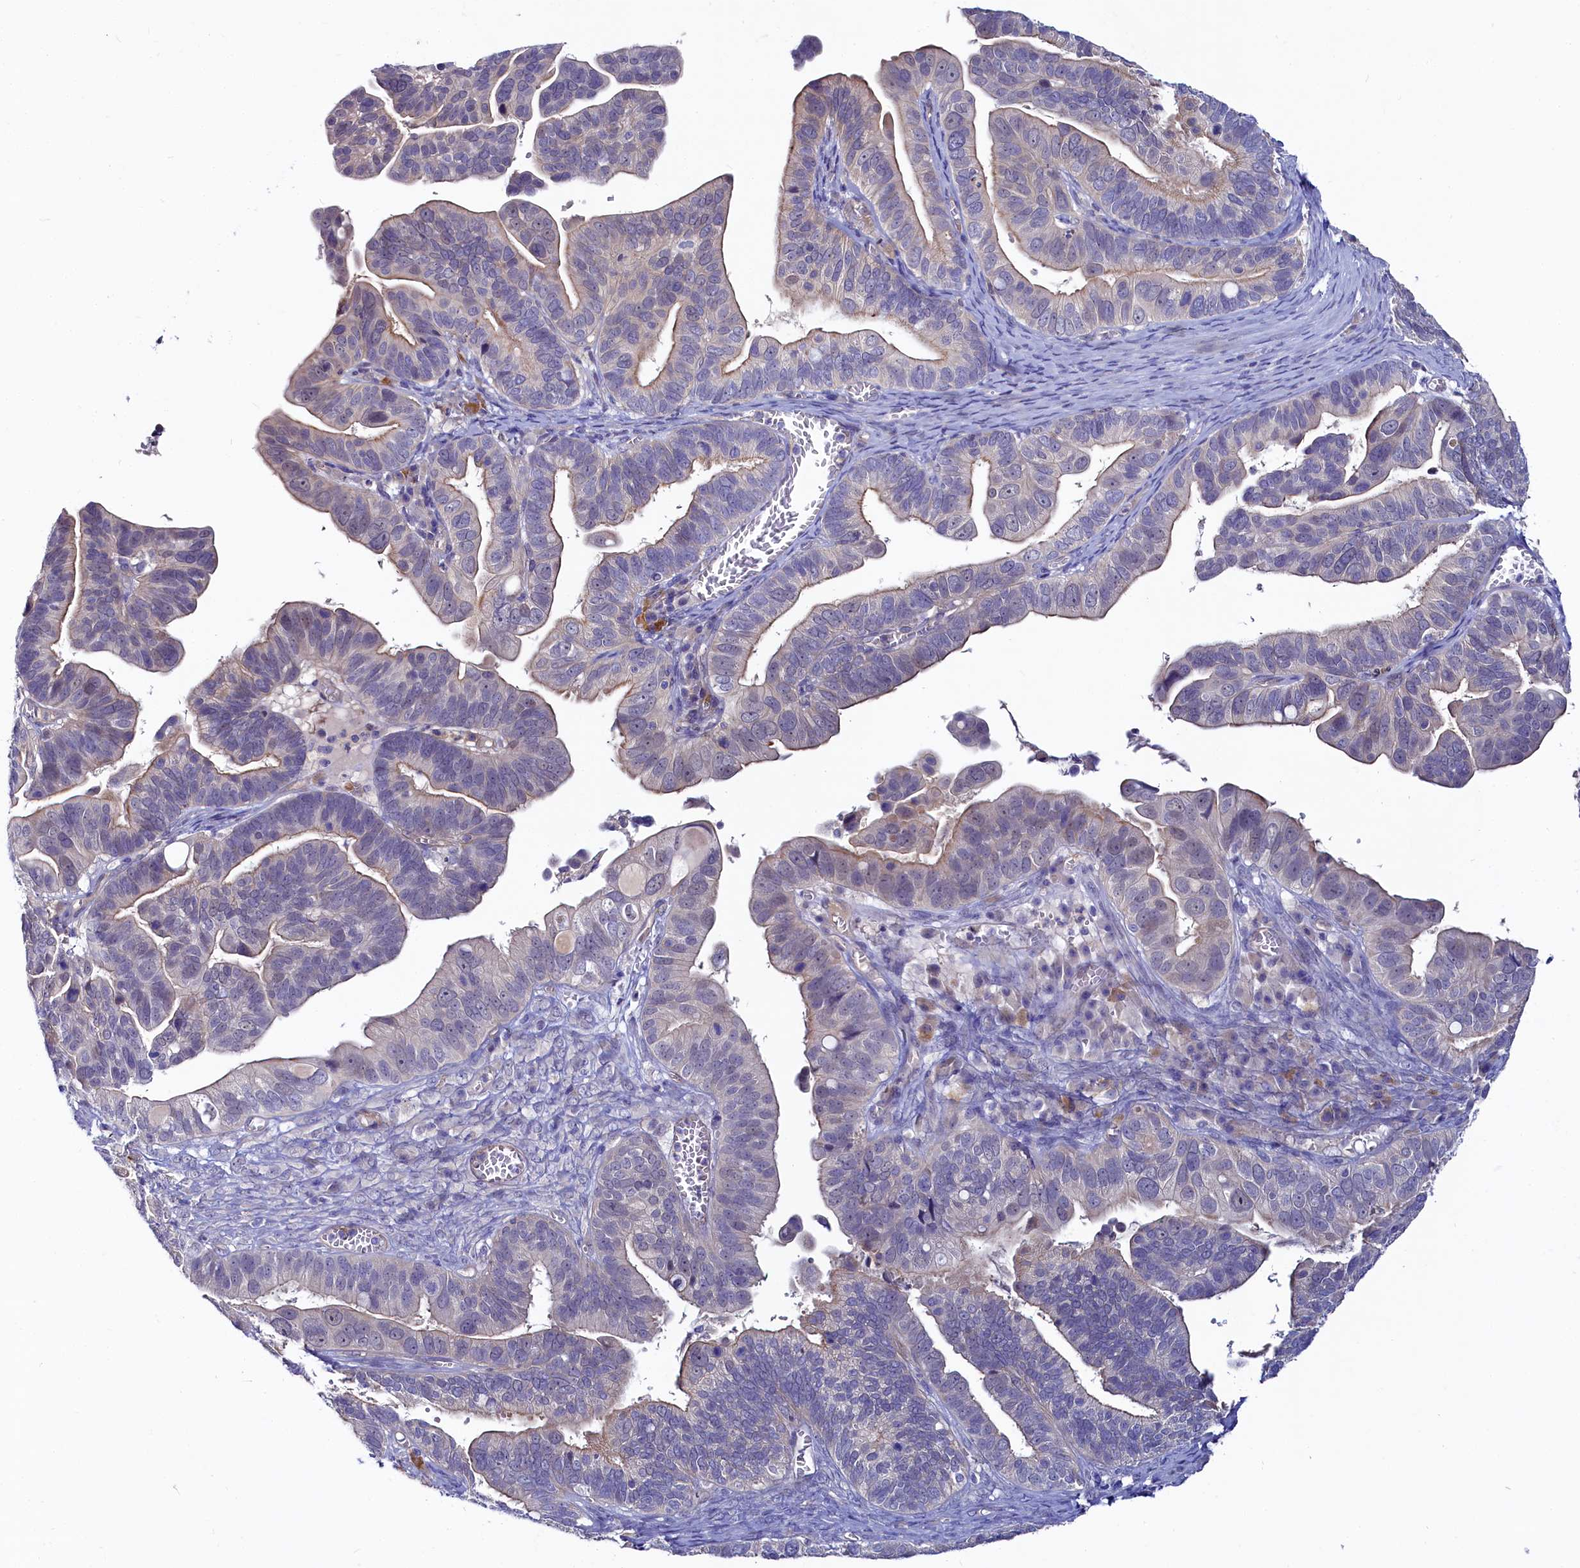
{"staining": {"intensity": "weak", "quantity": "<25%", "location": "cytoplasmic/membranous"}, "tissue": "ovarian cancer", "cell_type": "Tumor cells", "image_type": "cancer", "snomed": [{"axis": "morphology", "description": "Cystadenocarcinoma, serous, NOS"}, {"axis": "topography", "description": "Ovary"}], "caption": "Tumor cells show no significant staining in ovarian cancer. (Brightfield microscopy of DAB IHC at high magnification).", "gene": "ASTE1", "patient": {"sex": "female", "age": 56}}